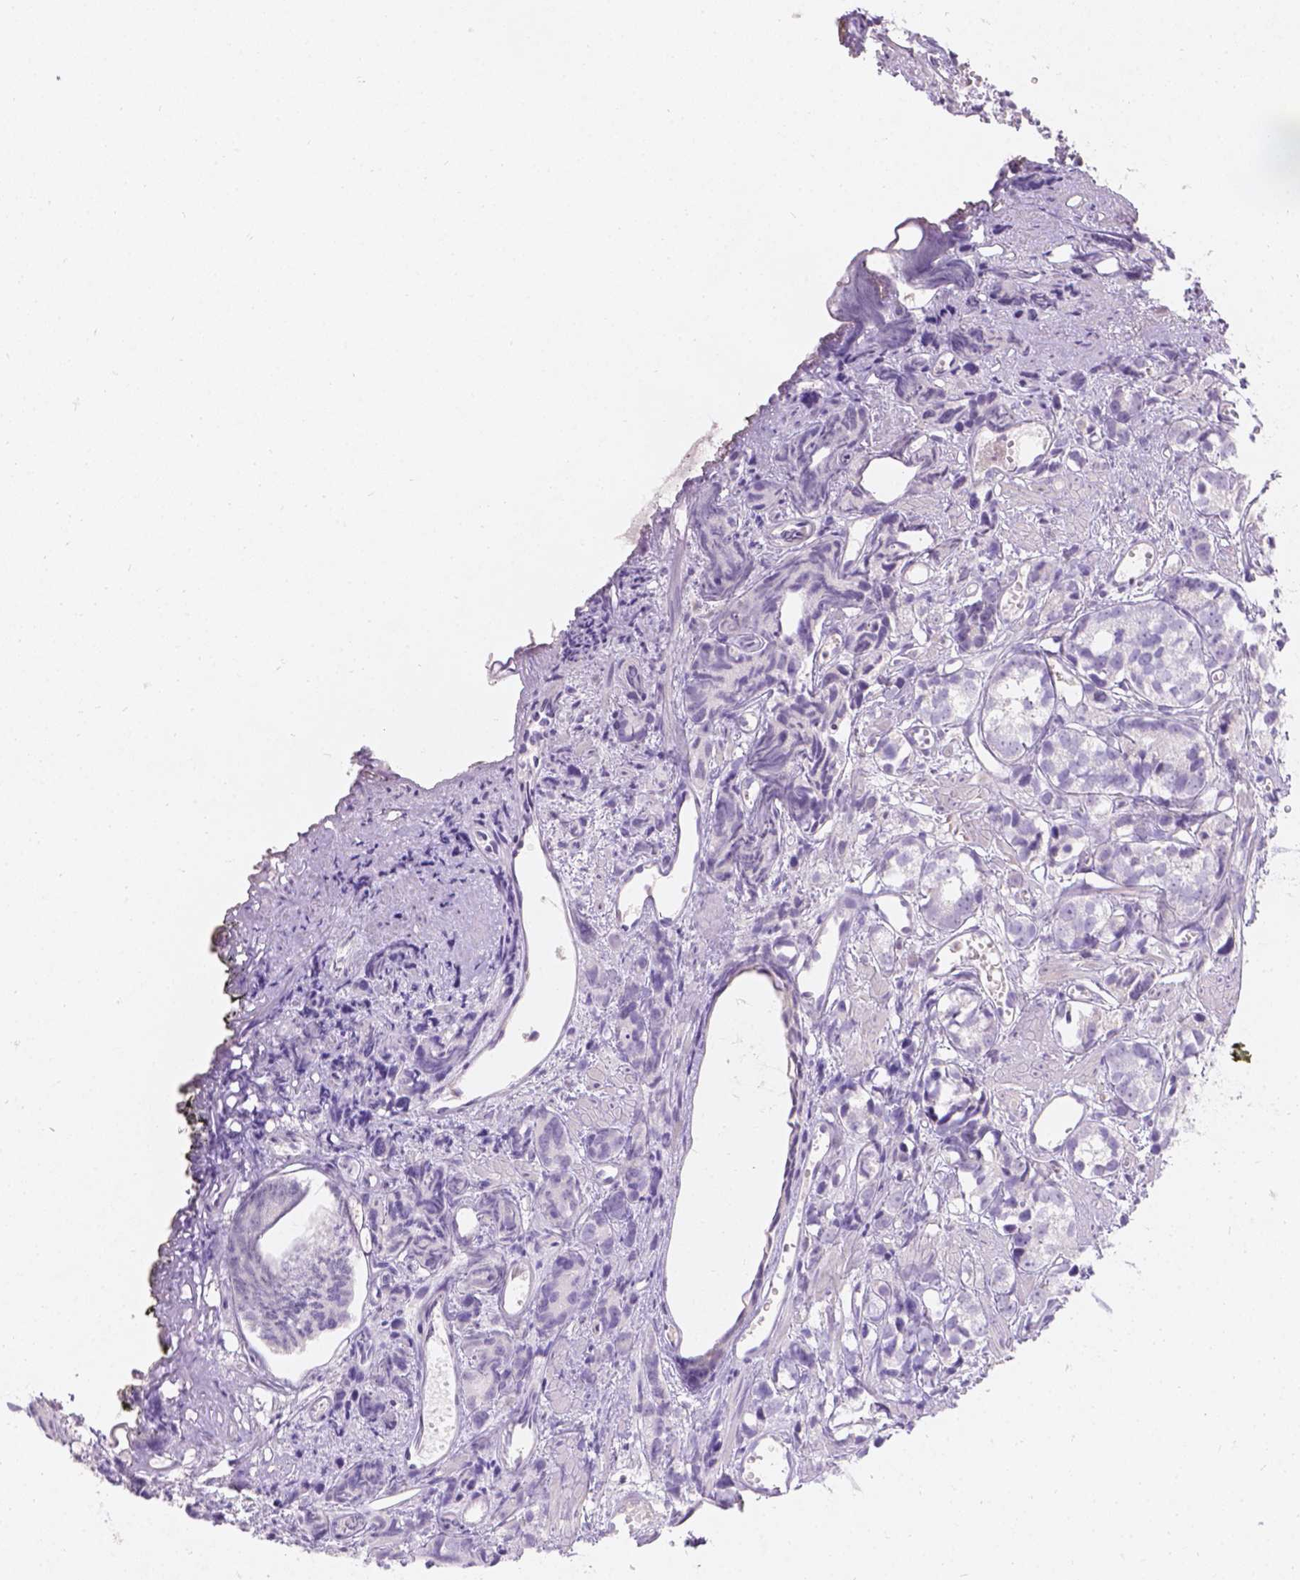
{"staining": {"intensity": "negative", "quantity": "none", "location": "none"}, "tissue": "prostate cancer", "cell_type": "Tumor cells", "image_type": "cancer", "snomed": [{"axis": "morphology", "description": "Adenocarcinoma, High grade"}, {"axis": "topography", "description": "Prostate"}], "caption": "Immunohistochemistry (IHC) of human prostate cancer (high-grade adenocarcinoma) exhibits no staining in tumor cells.", "gene": "GAL3ST2", "patient": {"sex": "male", "age": 77}}